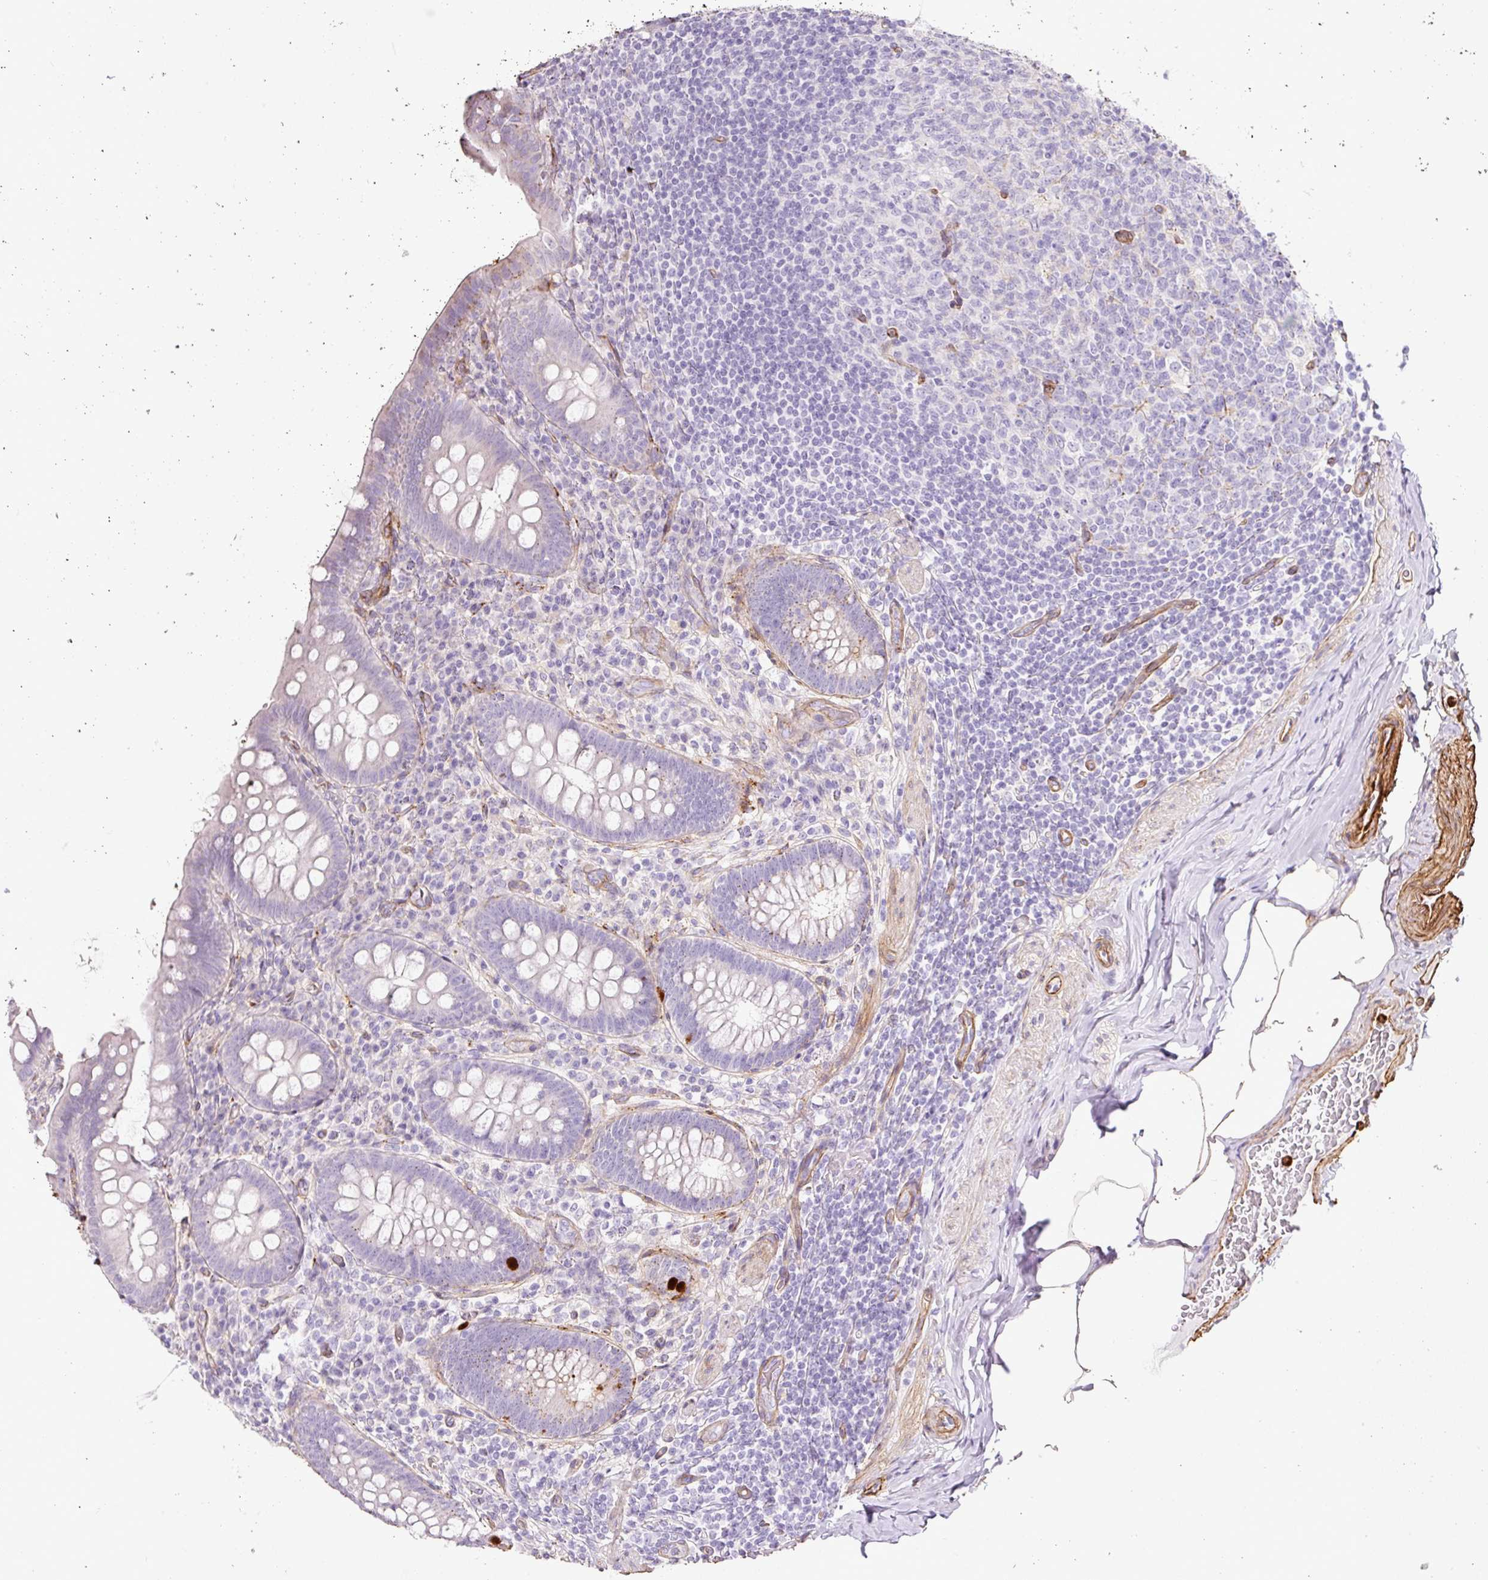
{"staining": {"intensity": "negative", "quantity": "none", "location": "none"}, "tissue": "appendix", "cell_type": "Glandular cells", "image_type": "normal", "snomed": [{"axis": "morphology", "description": "Normal tissue, NOS"}, {"axis": "topography", "description": "Appendix"}], "caption": "Micrograph shows no protein expression in glandular cells of normal appendix.", "gene": "LOXL4", "patient": {"sex": "male", "age": 71}}